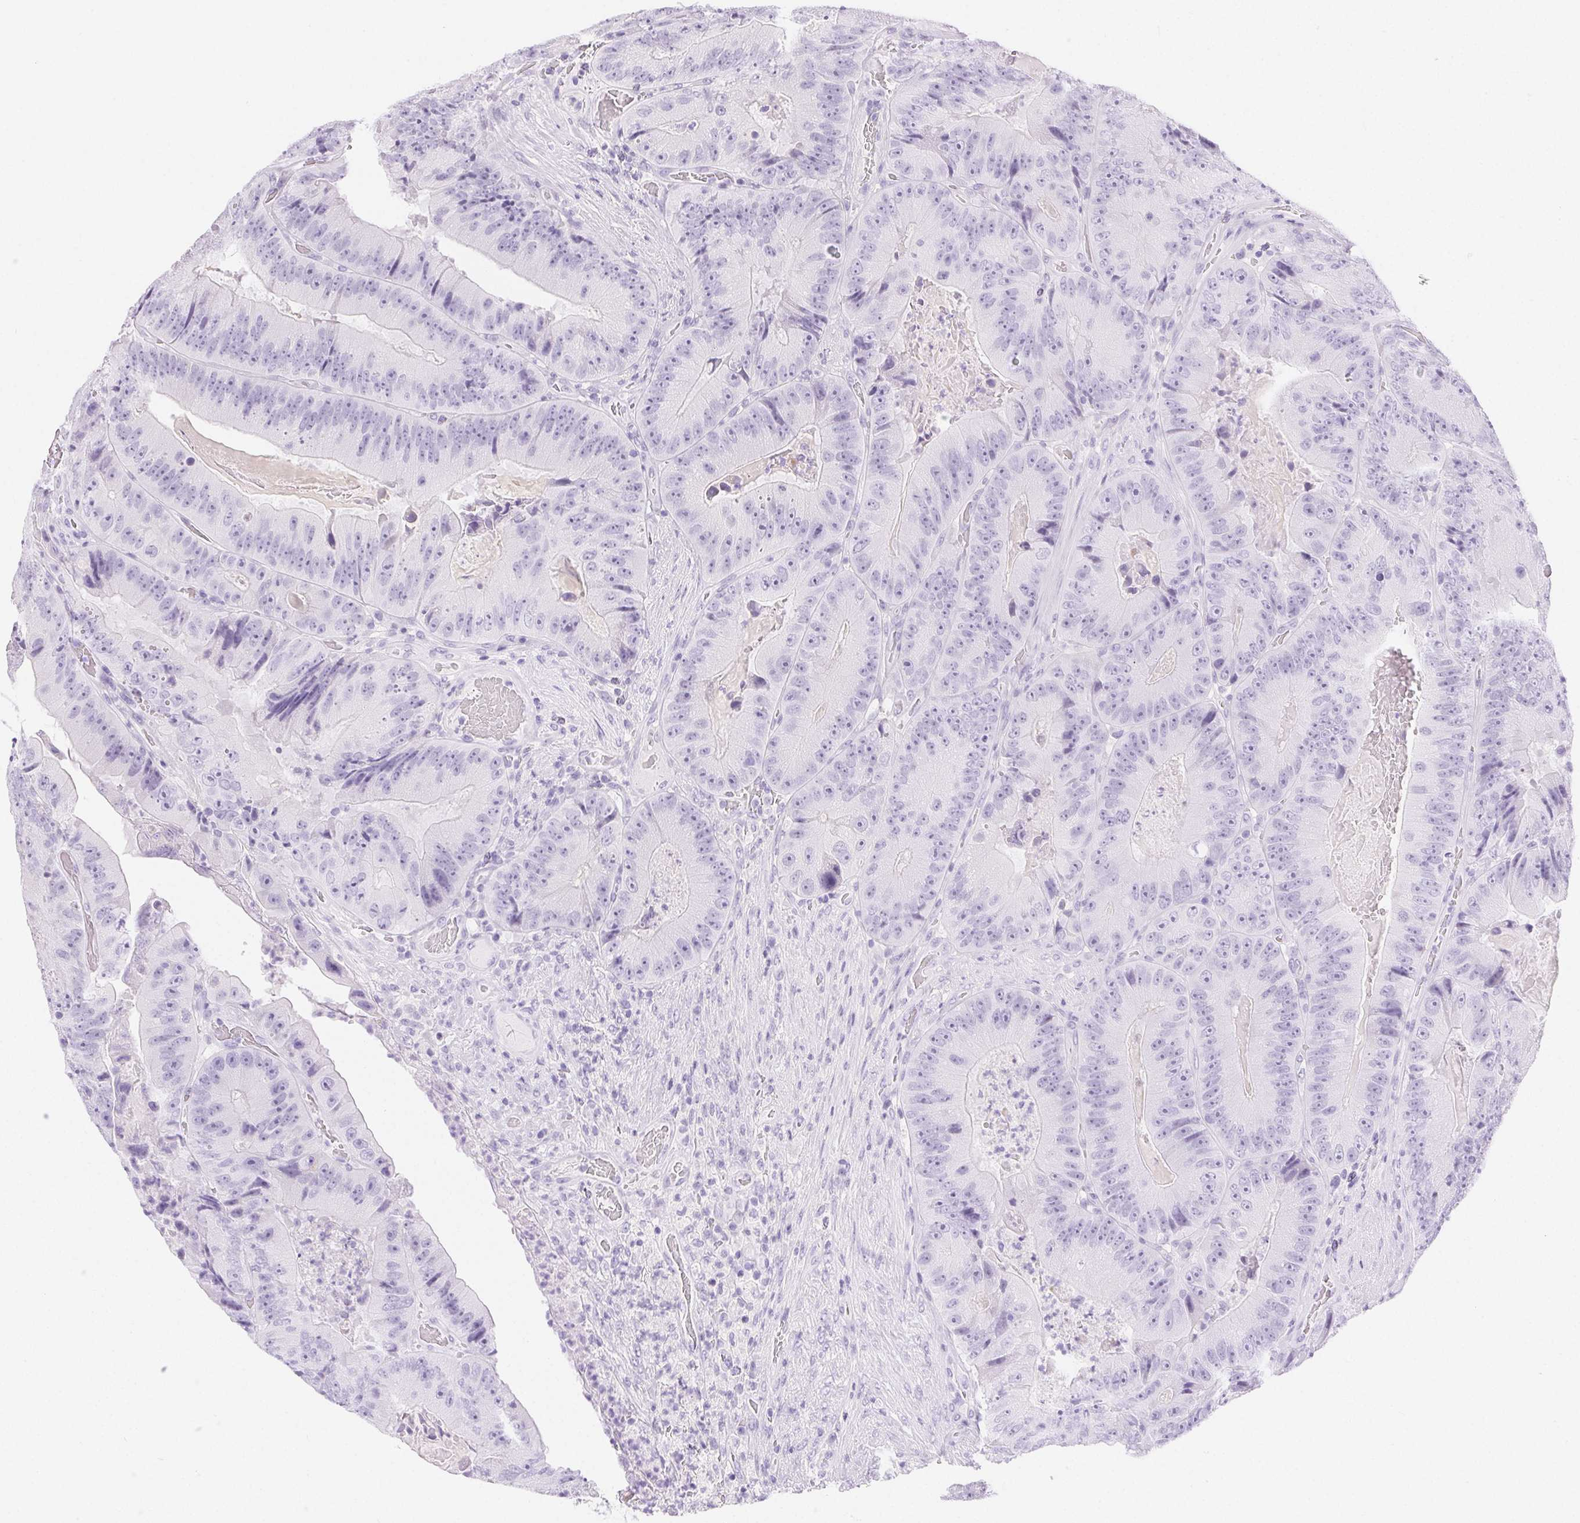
{"staining": {"intensity": "negative", "quantity": "none", "location": "none"}, "tissue": "colorectal cancer", "cell_type": "Tumor cells", "image_type": "cancer", "snomed": [{"axis": "morphology", "description": "Adenocarcinoma, NOS"}, {"axis": "topography", "description": "Colon"}], "caption": "Tumor cells show no significant expression in colorectal cancer (adenocarcinoma). (DAB immunohistochemistry (IHC) visualized using brightfield microscopy, high magnification).", "gene": "CLDN16", "patient": {"sex": "female", "age": 86}}